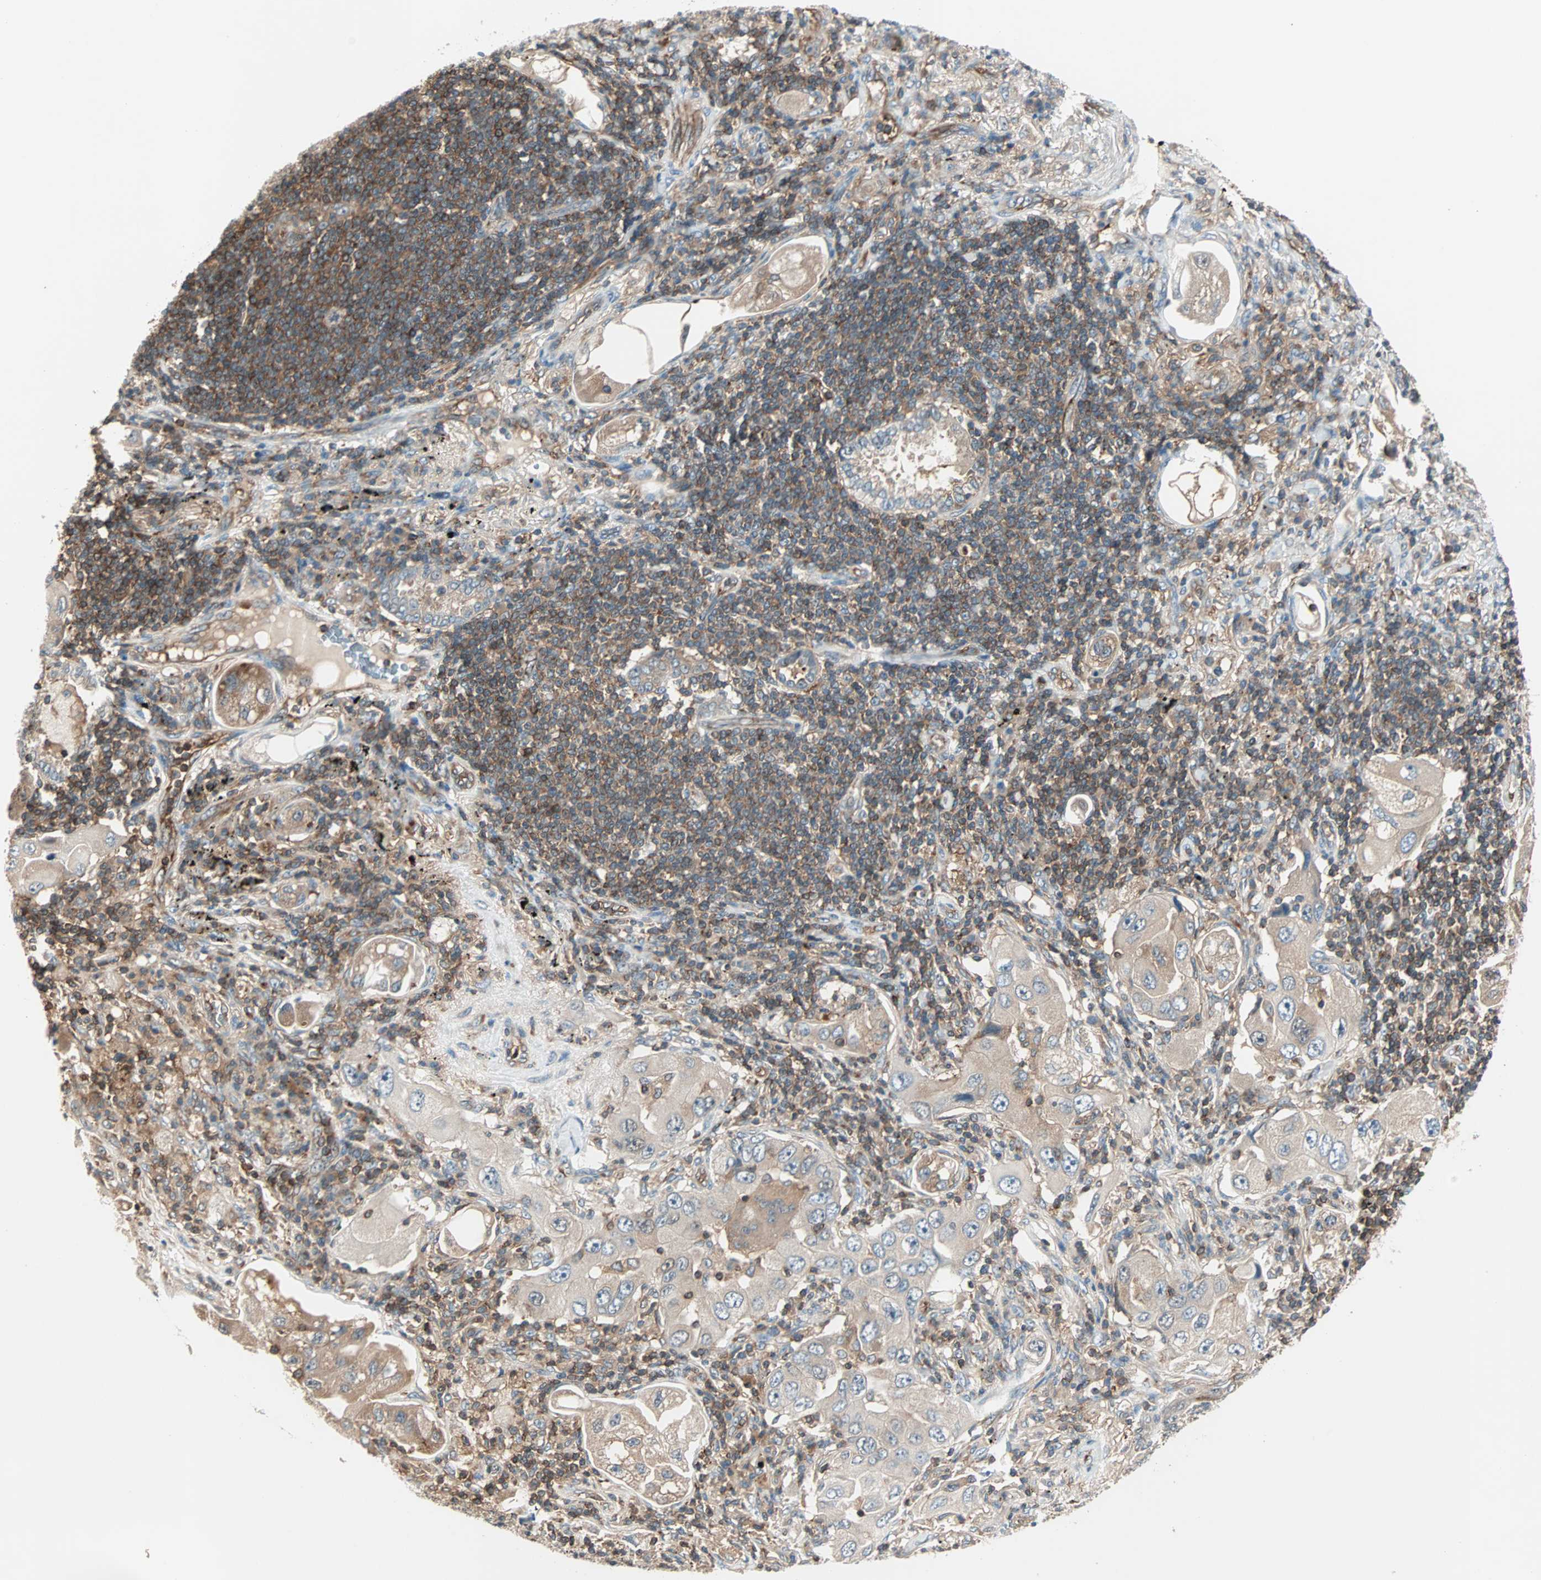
{"staining": {"intensity": "weak", "quantity": ">75%", "location": "cytoplasmic/membranous"}, "tissue": "lung cancer", "cell_type": "Tumor cells", "image_type": "cancer", "snomed": [{"axis": "morphology", "description": "Adenocarcinoma, NOS"}, {"axis": "topography", "description": "Lung"}], "caption": "Human adenocarcinoma (lung) stained with a protein marker shows weak staining in tumor cells.", "gene": "TEC", "patient": {"sex": "female", "age": 65}}